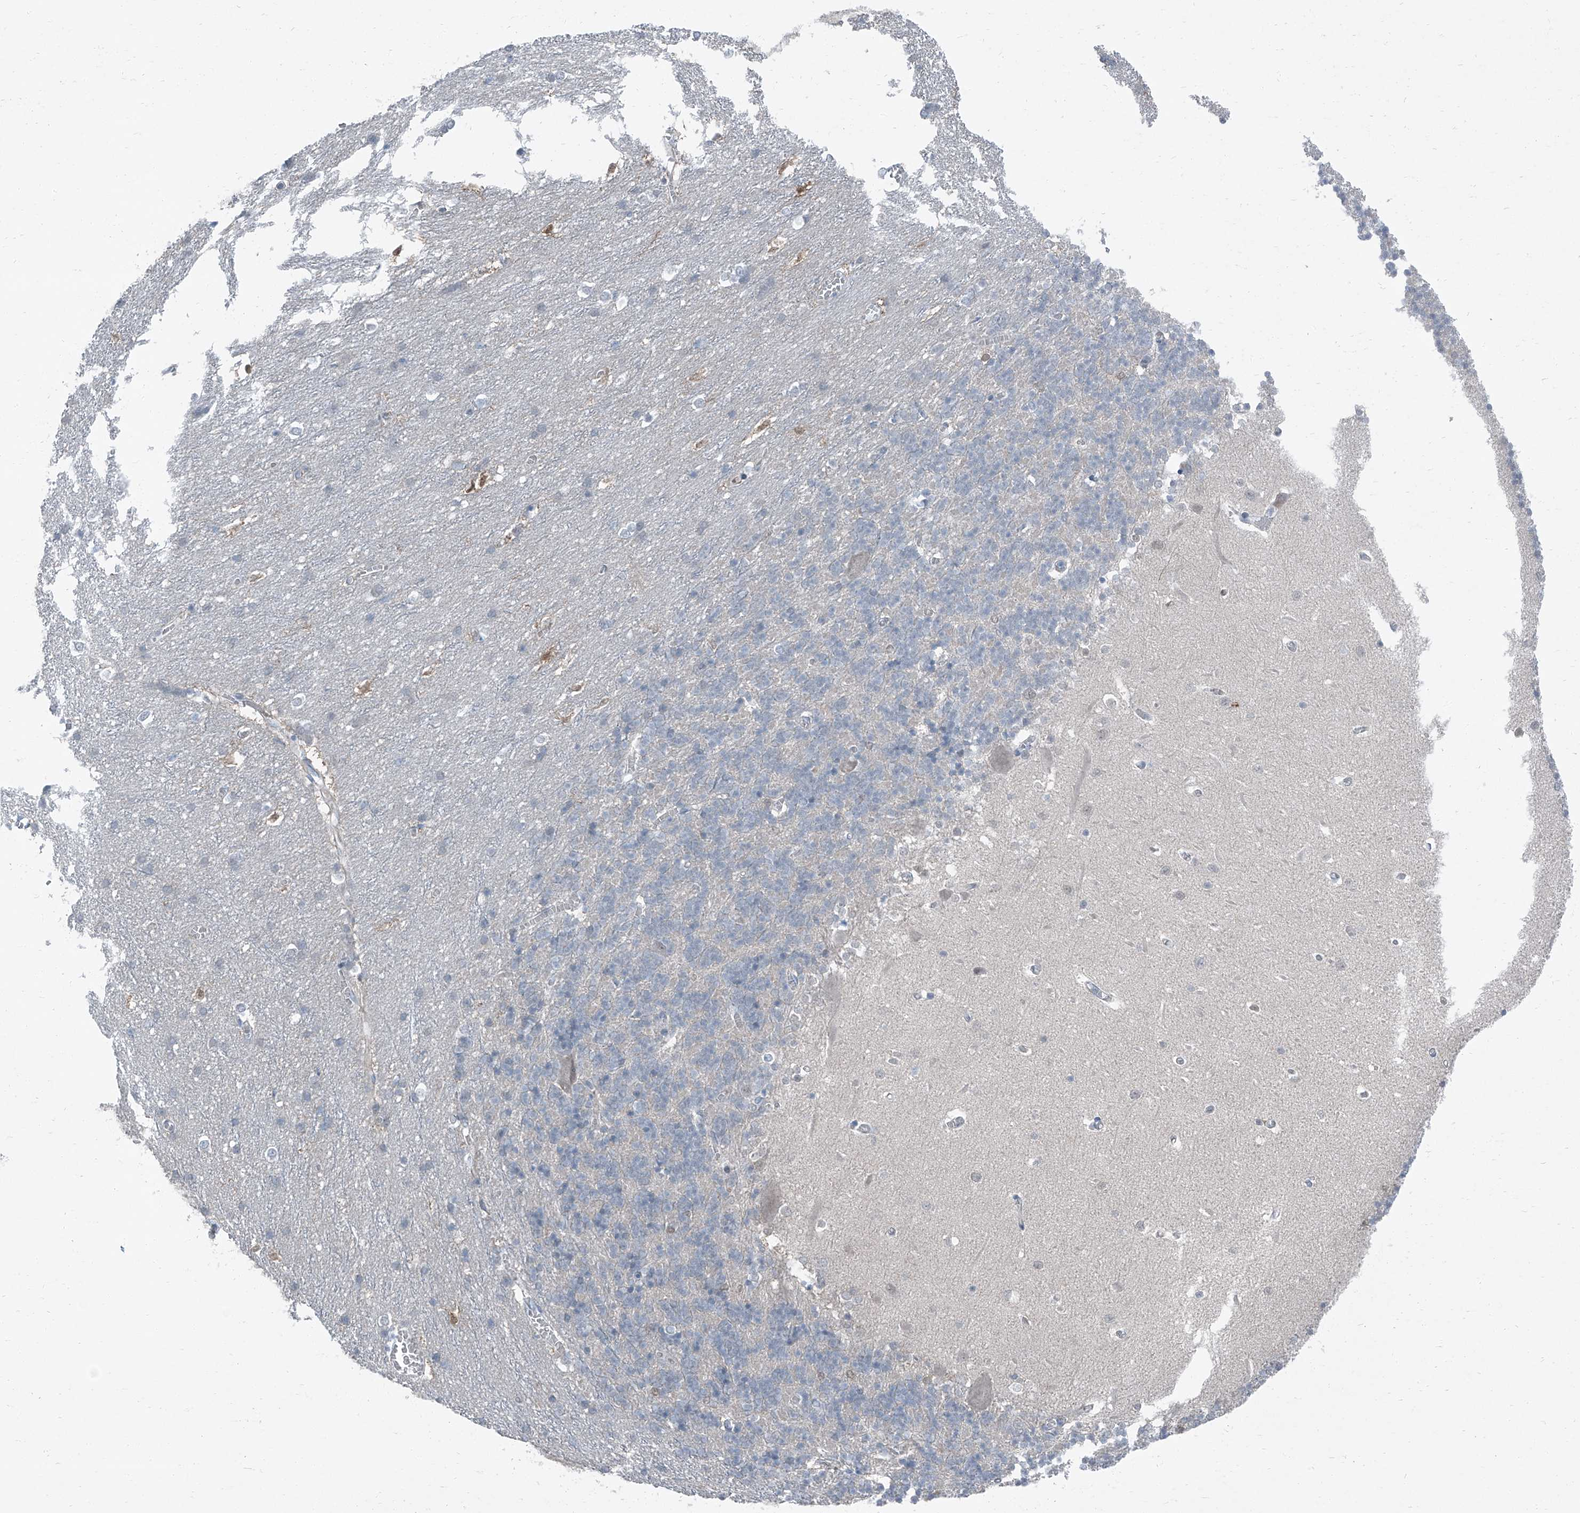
{"staining": {"intensity": "negative", "quantity": "none", "location": "none"}, "tissue": "cerebellum", "cell_type": "Cells in granular layer", "image_type": "normal", "snomed": [{"axis": "morphology", "description": "Normal tissue, NOS"}, {"axis": "topography", "description": "Cerebellum"}], "caption": "Unremarkable cerebellum was stained to show a protein in brown. There is no significant expression in cells in granular layer. (Brightfield microscopy of DAB (3,3'-diaminobenzidine) IHC at high magnification).", "gene": "RGN", "patient": {"sex": "male", "age": 37}}